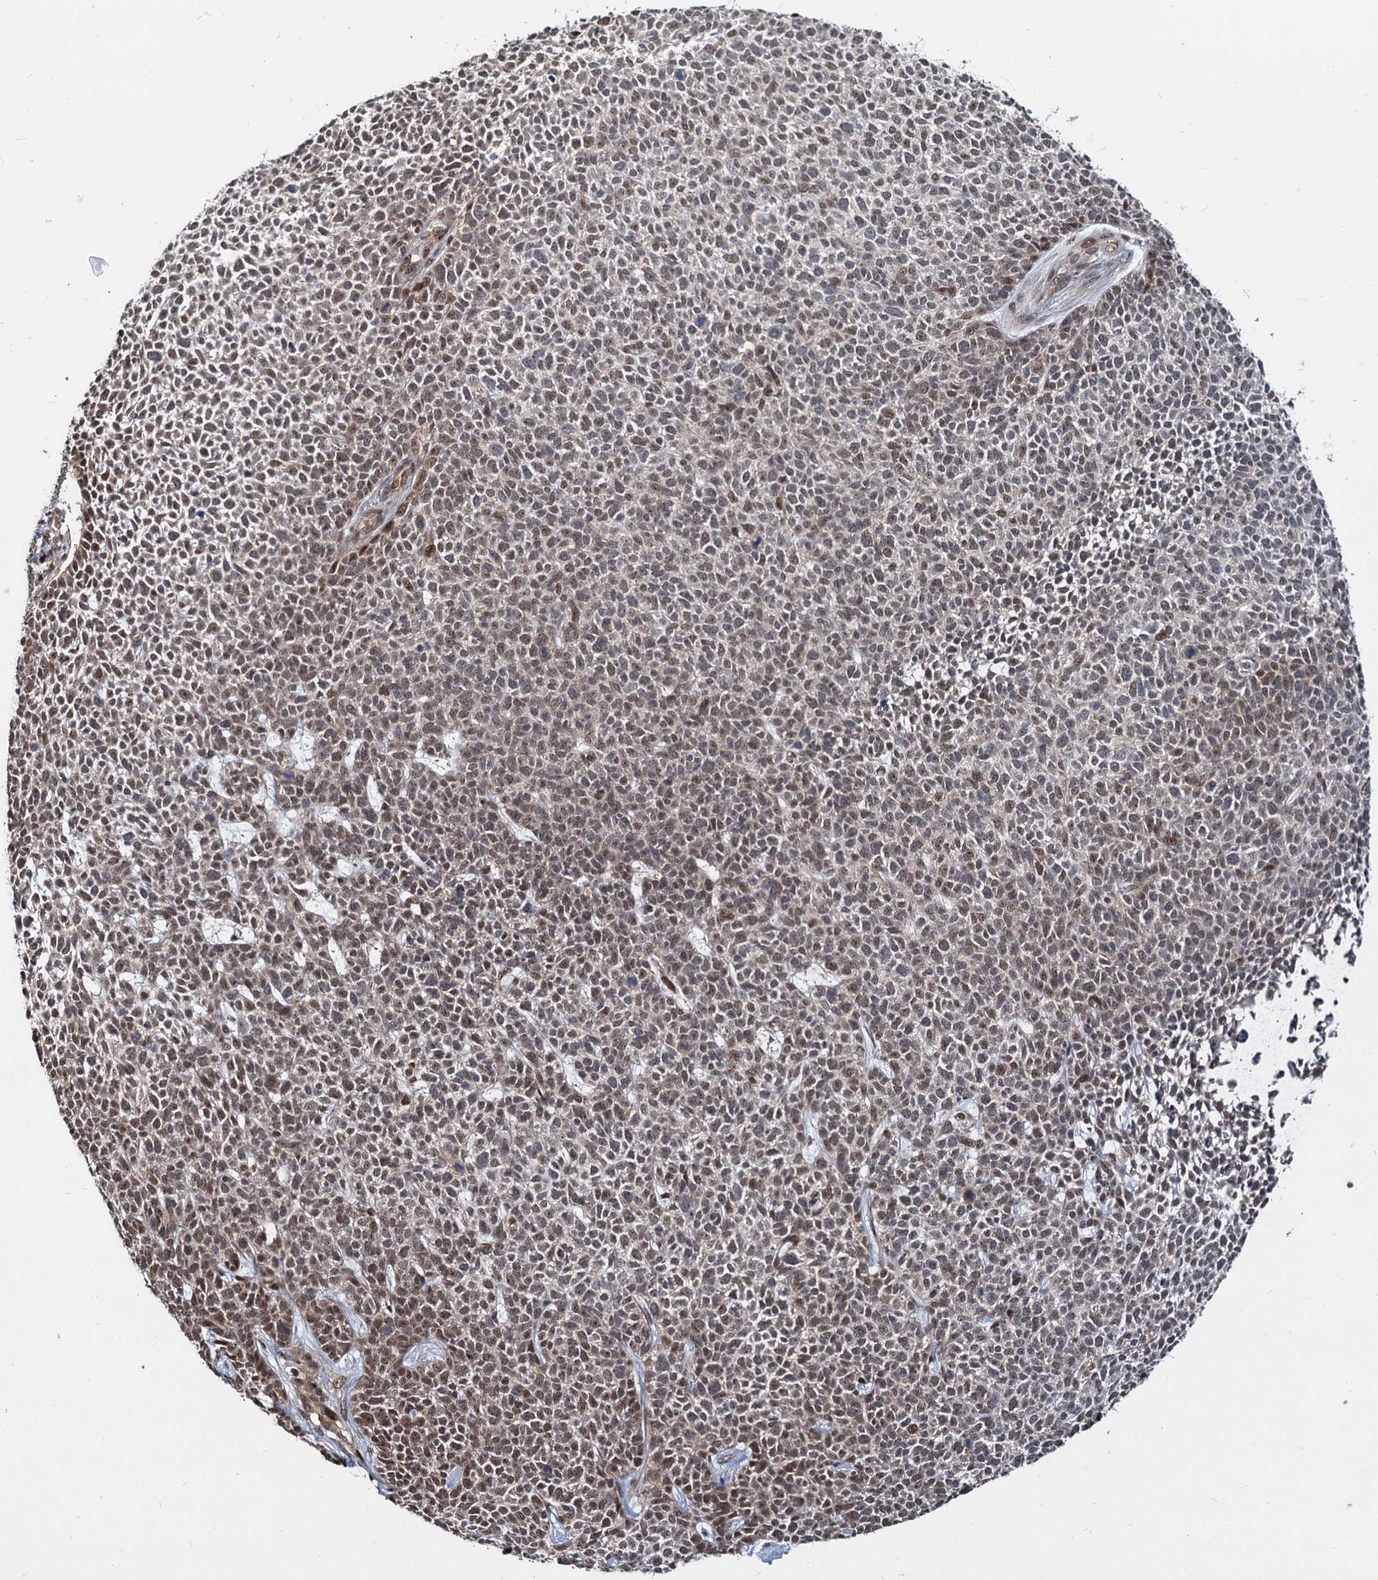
{"staining": {"intensity": "moderate", "quantity": ">75%", "location": "nuclear"}, "tissue": "skin cancer", "cell_type": "Tumor cells", "image_type": "cancer", "snomed": [{"axis": "morphology", "description": "Basal cell carcinoma"}, {"axis": "topography", "description": "Skin"}], "caption": "Immunohistochemical staining of human basal cell carcinoma (skin) displays medium levels of moderate nuclear protein staining in about >75% of tumor cells.", "gene": "UBLCP1", "patient": {"sex": "female", "age": 84}}